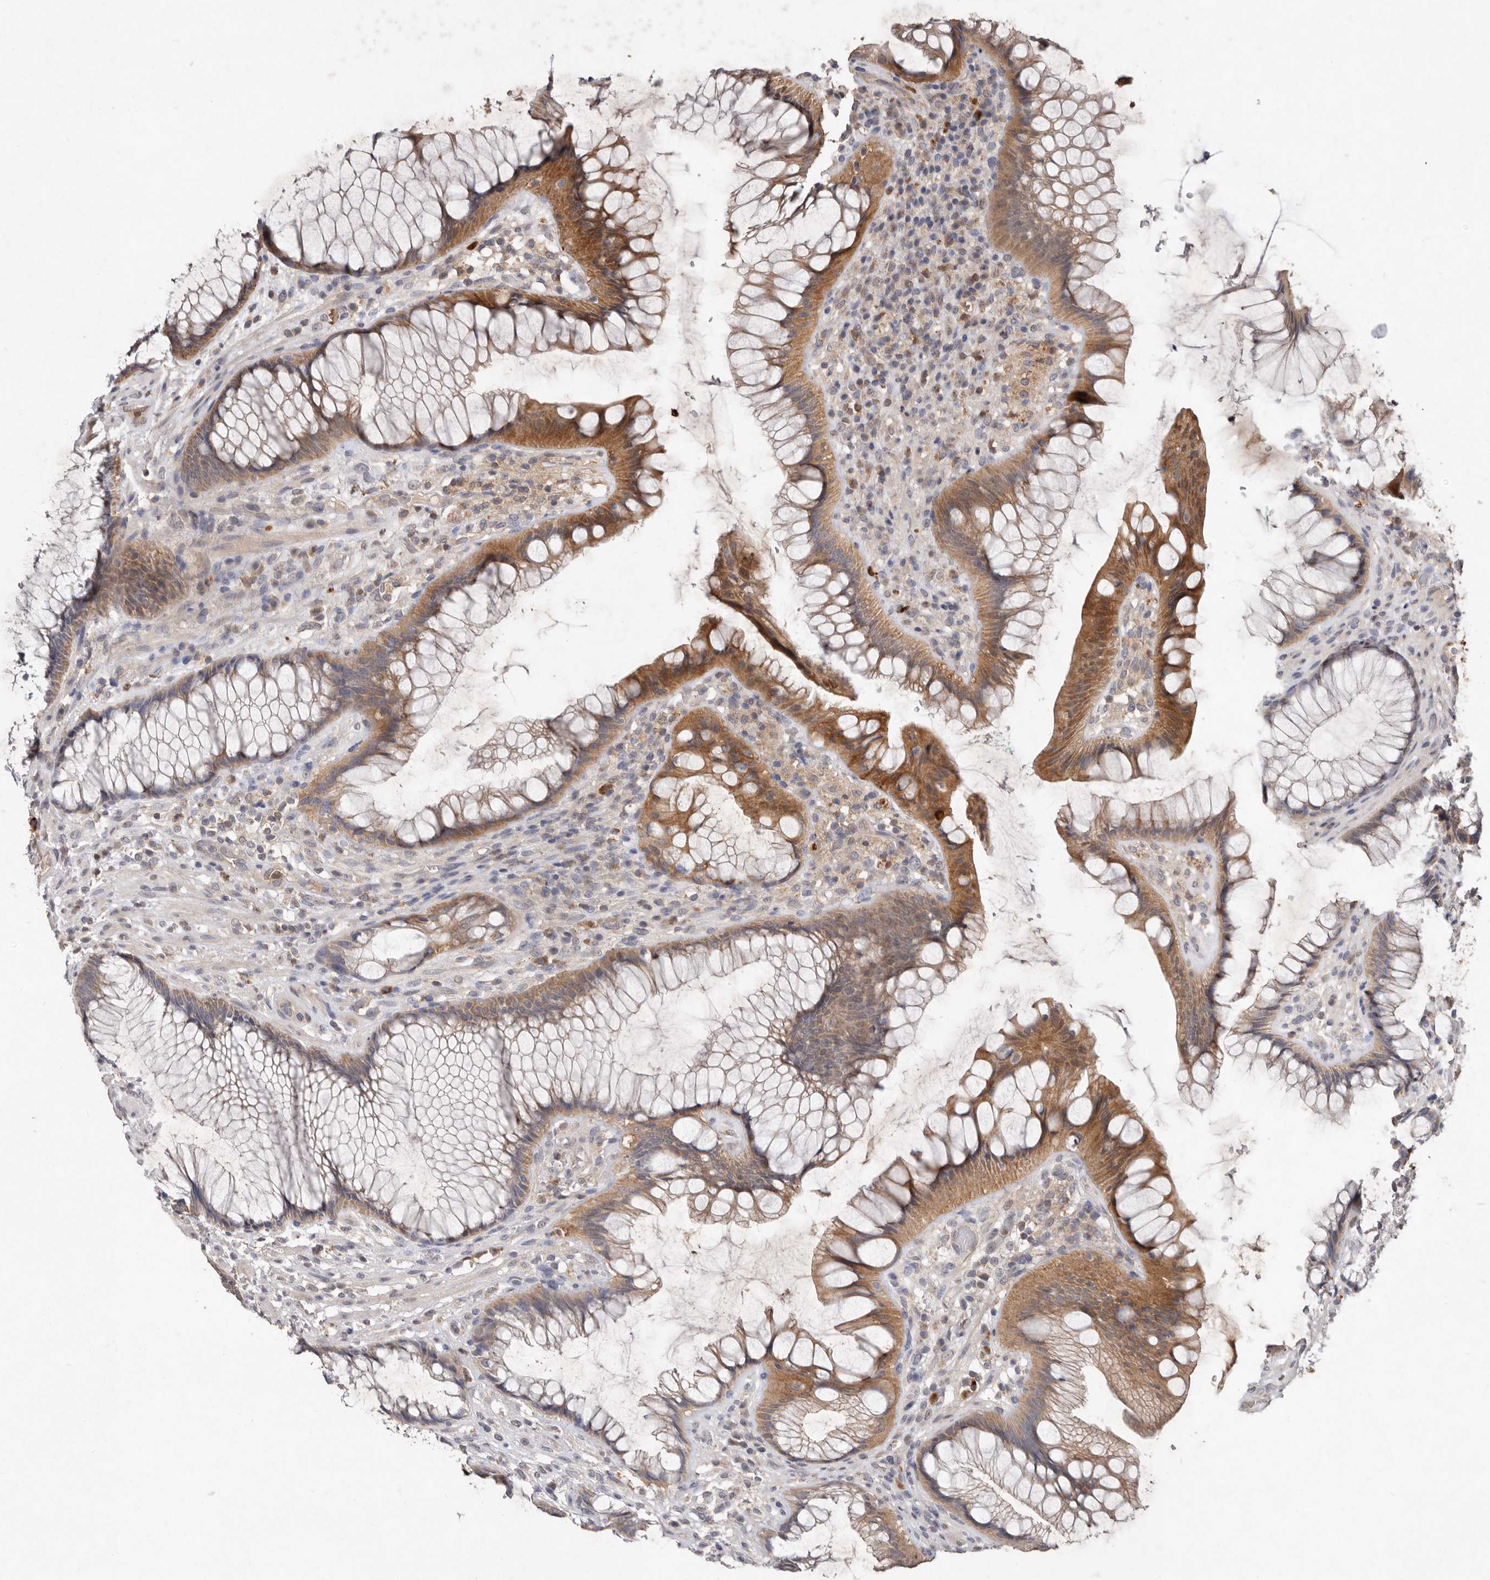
{"staining": {"intensity": "moderate", "quantity": ">75%", "location": "cytoplasmic/membranous"}, "tissue": "rectum", "cell_type": "Glandular cells", "image_type": "normal", "snomed": [{"axis": "morphology", "description": "Normal tissue, NOS"}, {"axis": "topography", "description": "Rectum"}], "caption": "Immunohistochemical staining of benign rectum demonstrates medium levels of moderate cytoplasmic/membranous positivity in approximately >75% of glandular cells.", "gene": "EDEM1", "patient": {"sex": "male", "age": 51}}